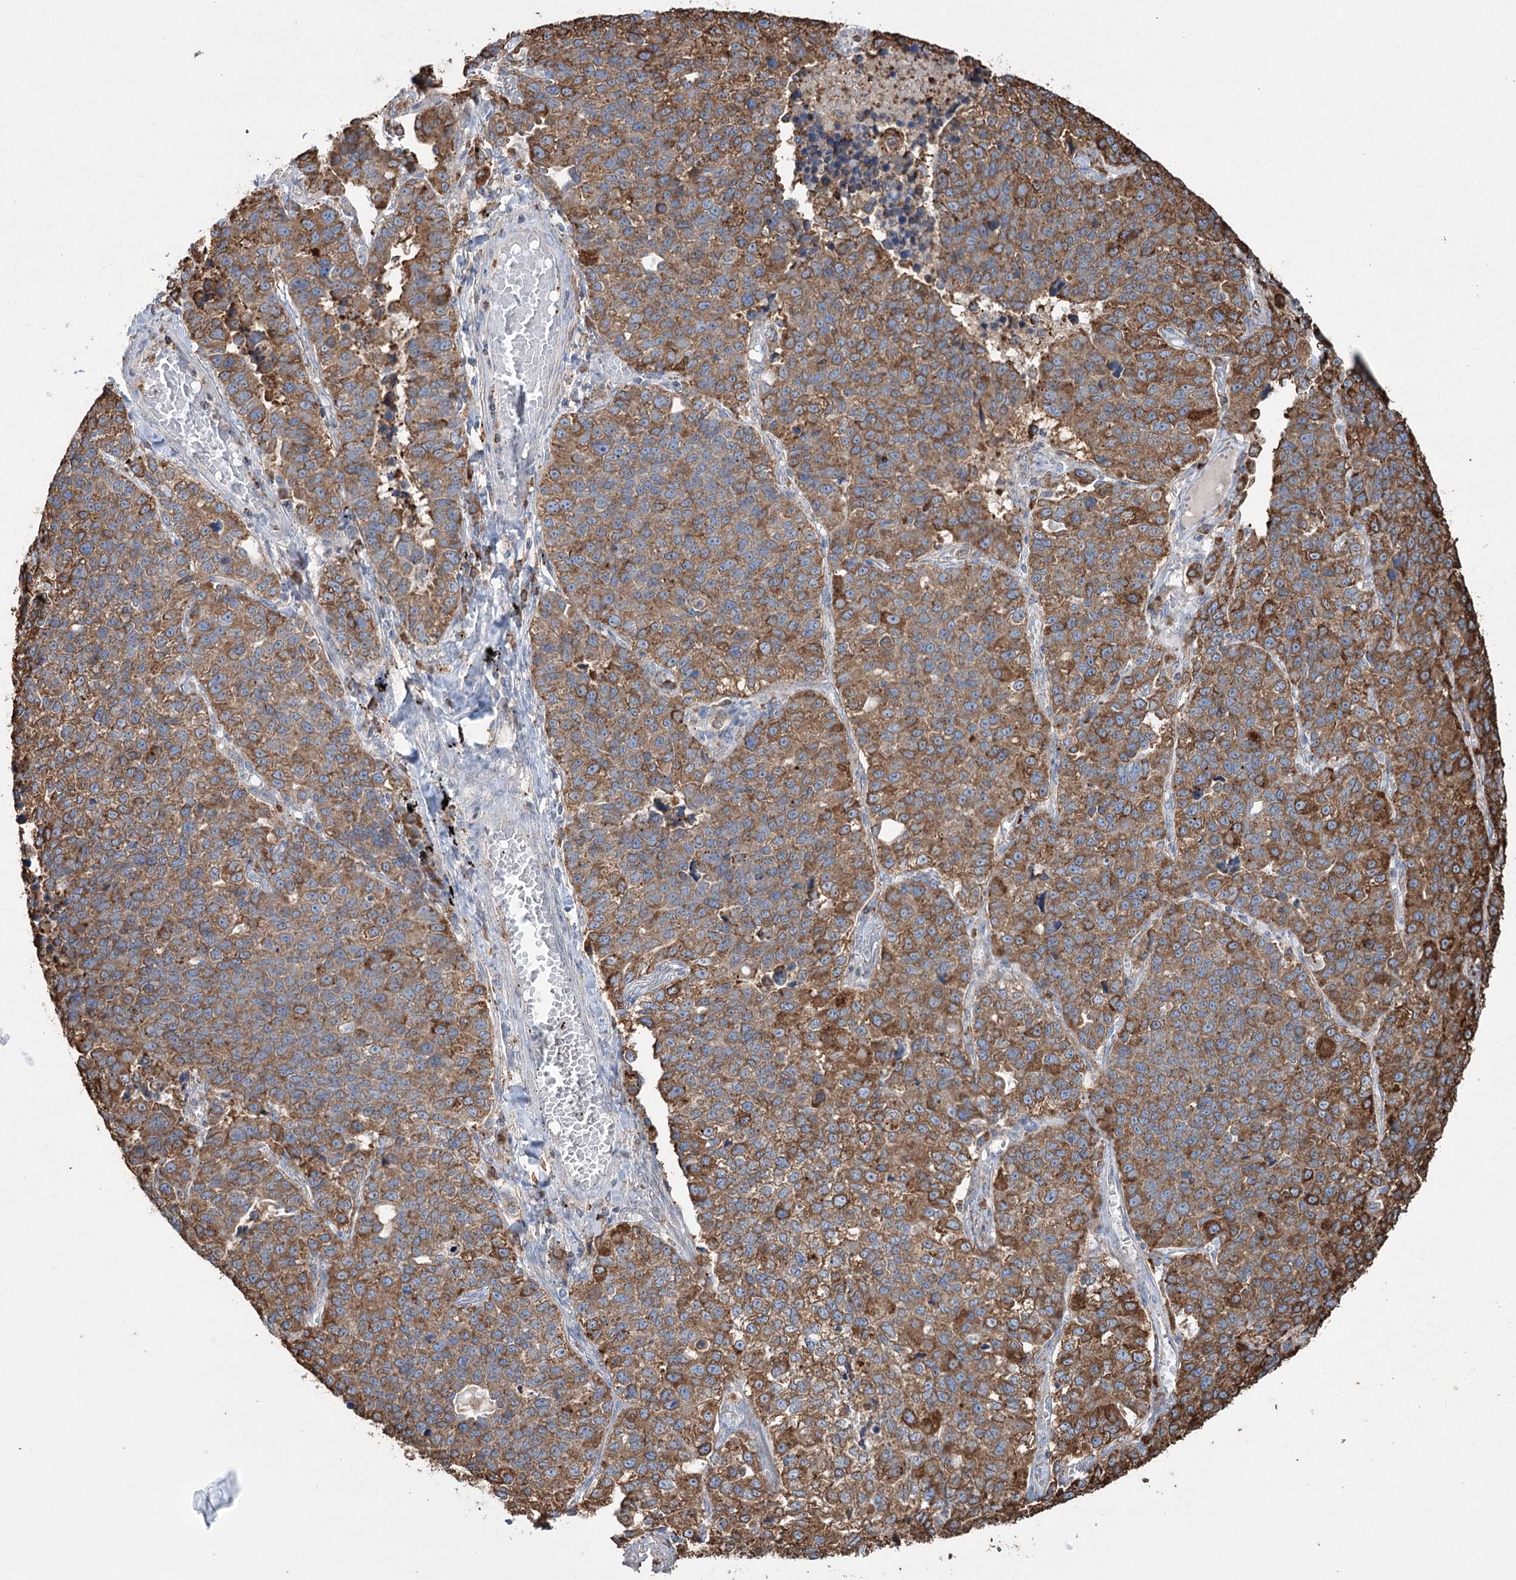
{"staining": {"intensity": "strong", "quantity": ">75%", "location": "cytoplasmic/membranous"}, "tissue": "lung cancer", "cell_type": "Tumor cells", "image_type": "cancer", "snomed": [{"axis": "morphology", "description": "Adenocarcinoma, NOS"}, {"axis": "topography", "description": "Lung"}], "caption": "DAB (3,3'-diaminobenzidine) immunohistochemical staining of adenocarcinoma (lung) demonstrates strong cytoplasmic/membranous protein positivity in approximately >75% of tumor cells.", "gene": "TRIM71", "patient": {"sex": "male", "age": 49}}